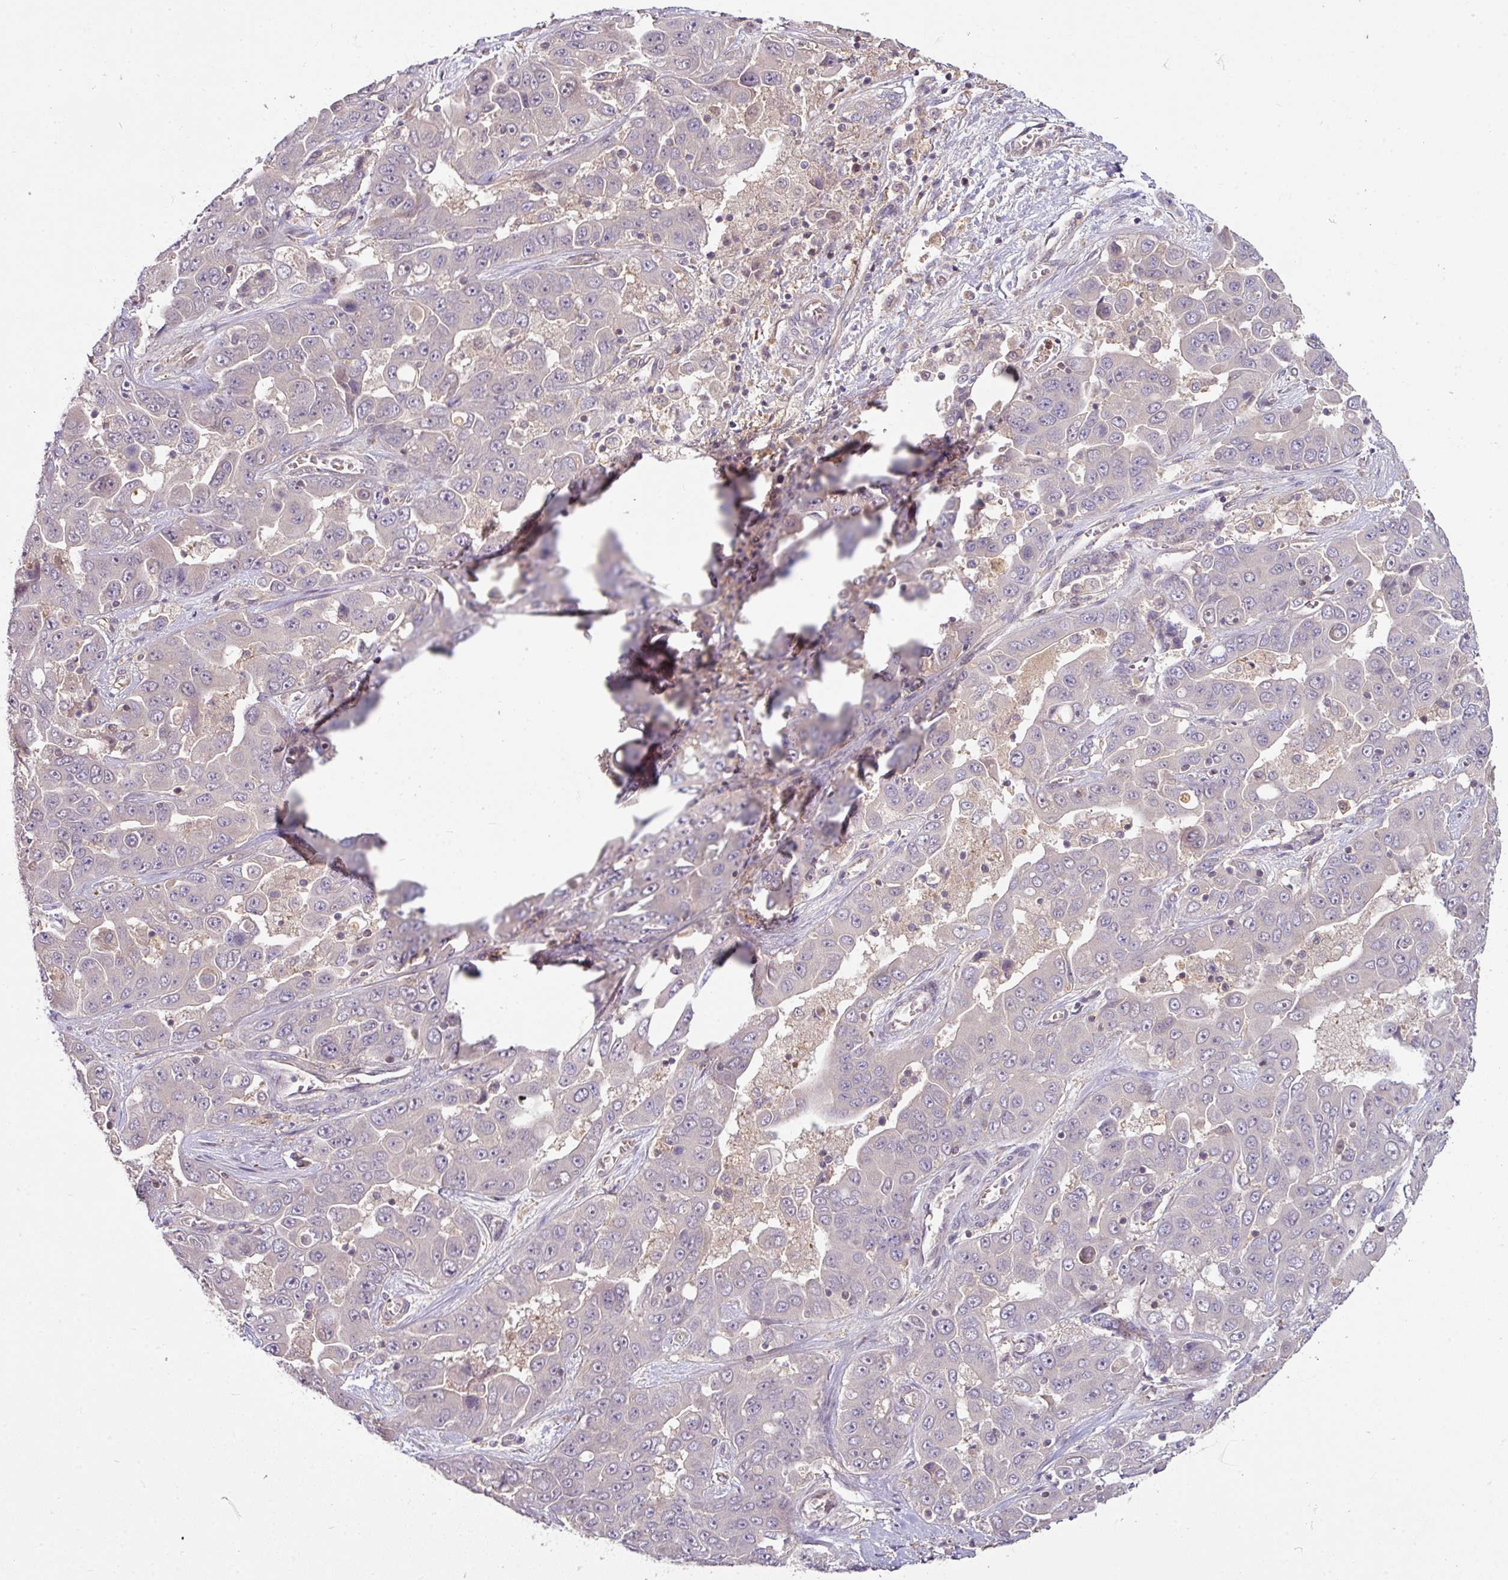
{"staining": {"intensity": "negative", "quantity": "none", "location": "none"}, "tissue": "liver cancer", "cell_type": "Tumor cells", "image_type": "cancer", "snomed": [{"axis": "morphology", "description": "Cholangiocarcinoma"}, {"axis": "topography", "description": "Liver"}], "caption": "Tumor cells show no significant protein staining in liver cancer (cholangiocarcinoma).", "gene": "SLAMF6", "patient": {"sex": "female", "age": 52}}